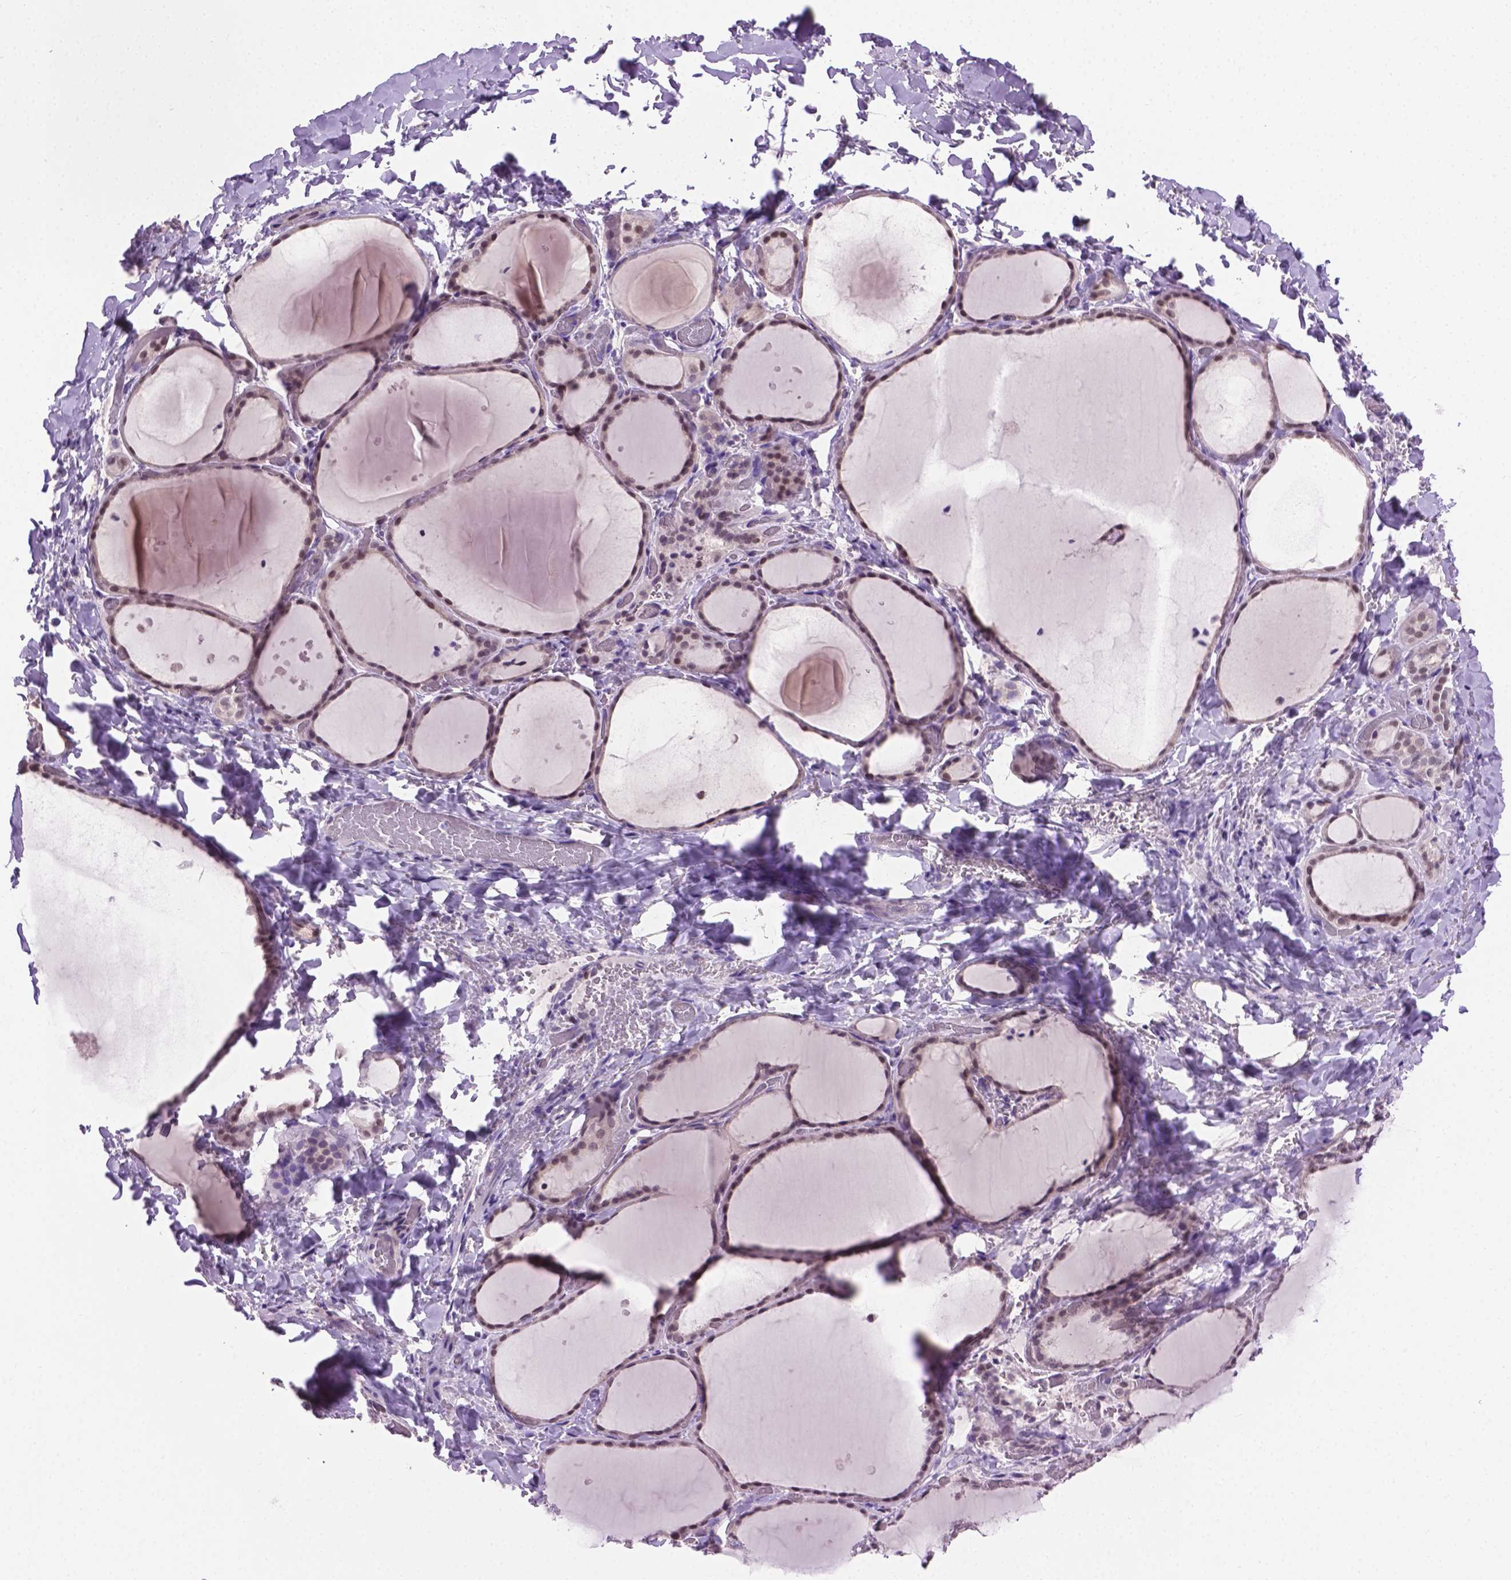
{"staining": {"intensity": "moderate", "quantity": "25%-75%", "location": "nuclear"}, "tissue": "thyroid gland", "cell_type": "Glandular cells", "image_type": "normal", "snomed": [{"axis": "morphology", "description": "Normal tissue, NOS"}, {"axis": "topography", "description": "Thyroid gland"}], "caption": "A high-resolution micrograph shows IHC staining of benign thyroid gland, which reveals moderate nuclear positivity in approximately 25%-75% of glandular cells.", "gene": "ABI2", "patient": {"sex": "female", "age": 36}}